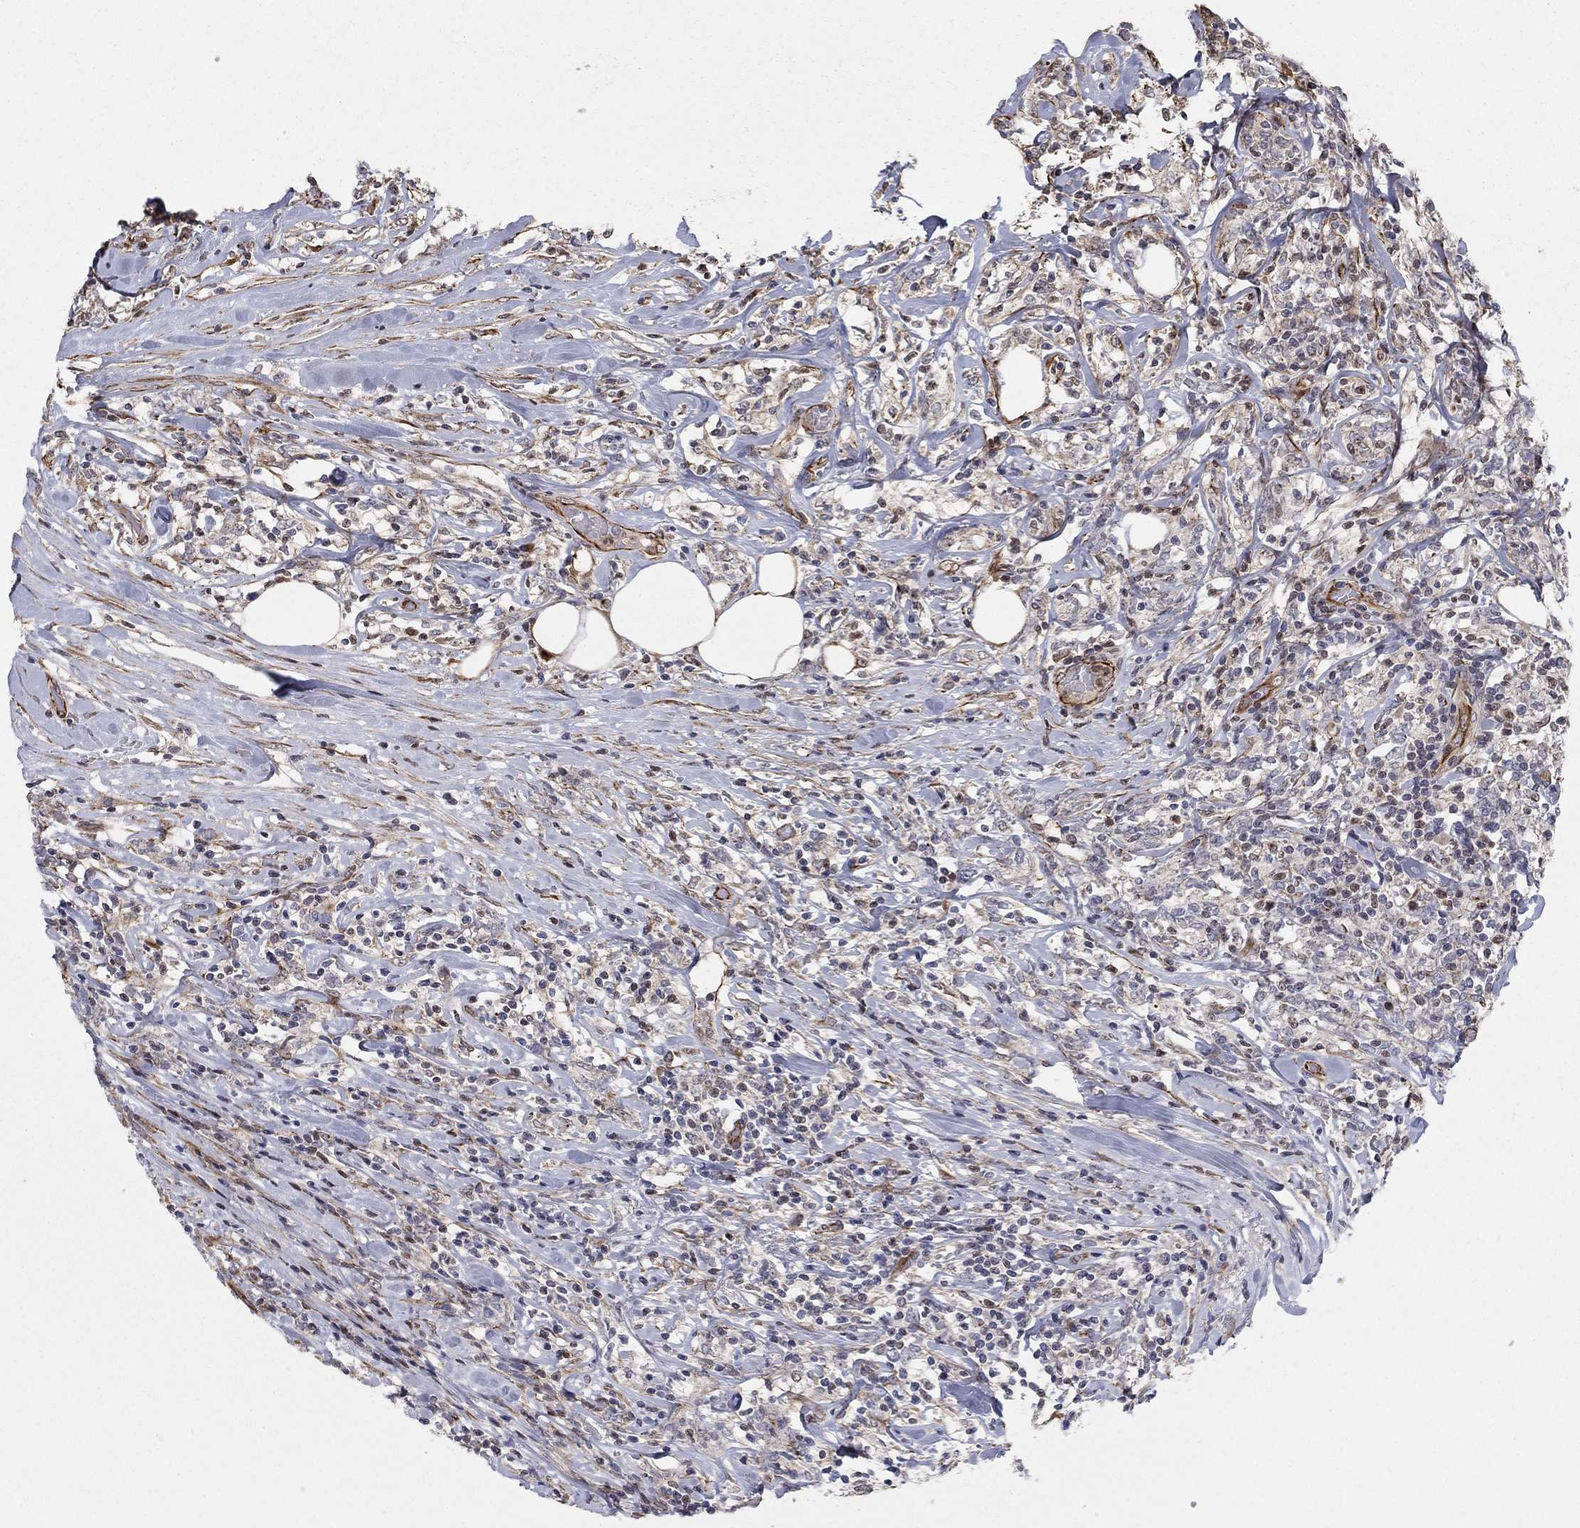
{"staining": {"intensity": "negative", "quantity": "none", "location": "none"}, "tissue": "lymphoma", "cell_type": "Tumor cells", "image_type": "cancer", "snomed": [{"axis": "morphology", "description": "Malignant lymphoma, non-Hodgkin's type, High grade"}, {"axis": "topography", "description": "Lymph node"}], "caption": "Protein analysis of lymphoma displays no significant expression in tumor cells.", "gene": "MSRA", "patient": {"sex": "female", "age": 84}}